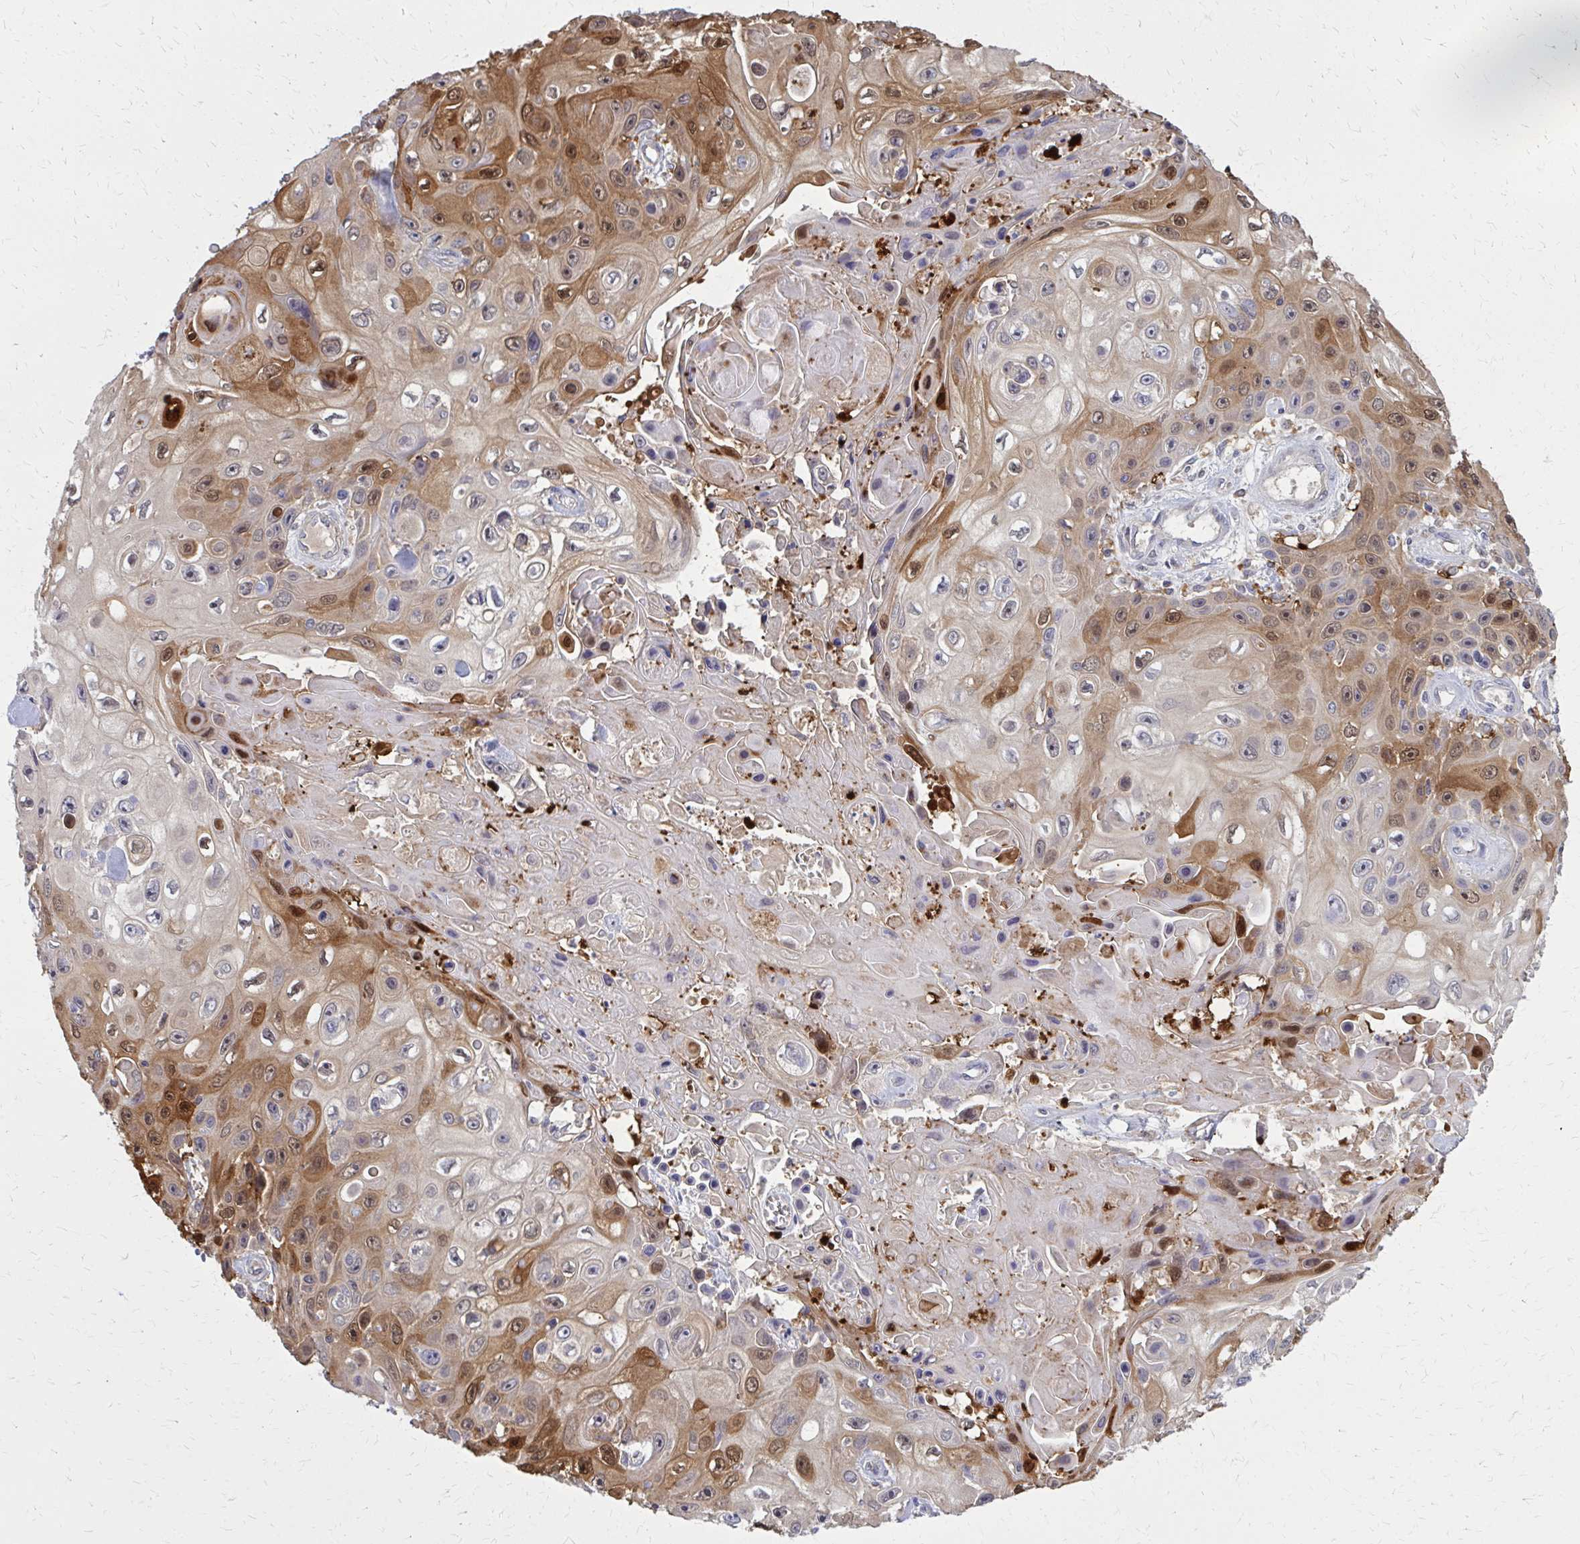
{"staining": {"intensity": "moderate", "quantity": "<25%", "location": "cytoplasmic/membranous"}, "tissue": "skin cancer", "cell_type": "Tumor cells", "image_type": "cancer", "snomed": [{"axis": "morphology", "description": "Squamous cell carcinoma, NOS"}, {"axis": "topography", "description": "Skin"}], "caption": "IHC histopathology image of squamous cell carcinoma (skin) stained for a protein (brown), which displays low levels of moderate cytoplasmic/membranous expression in about <25% of tumor cells.", "gene": "DBI", "patient": {"sex": "male", "age": 82}}